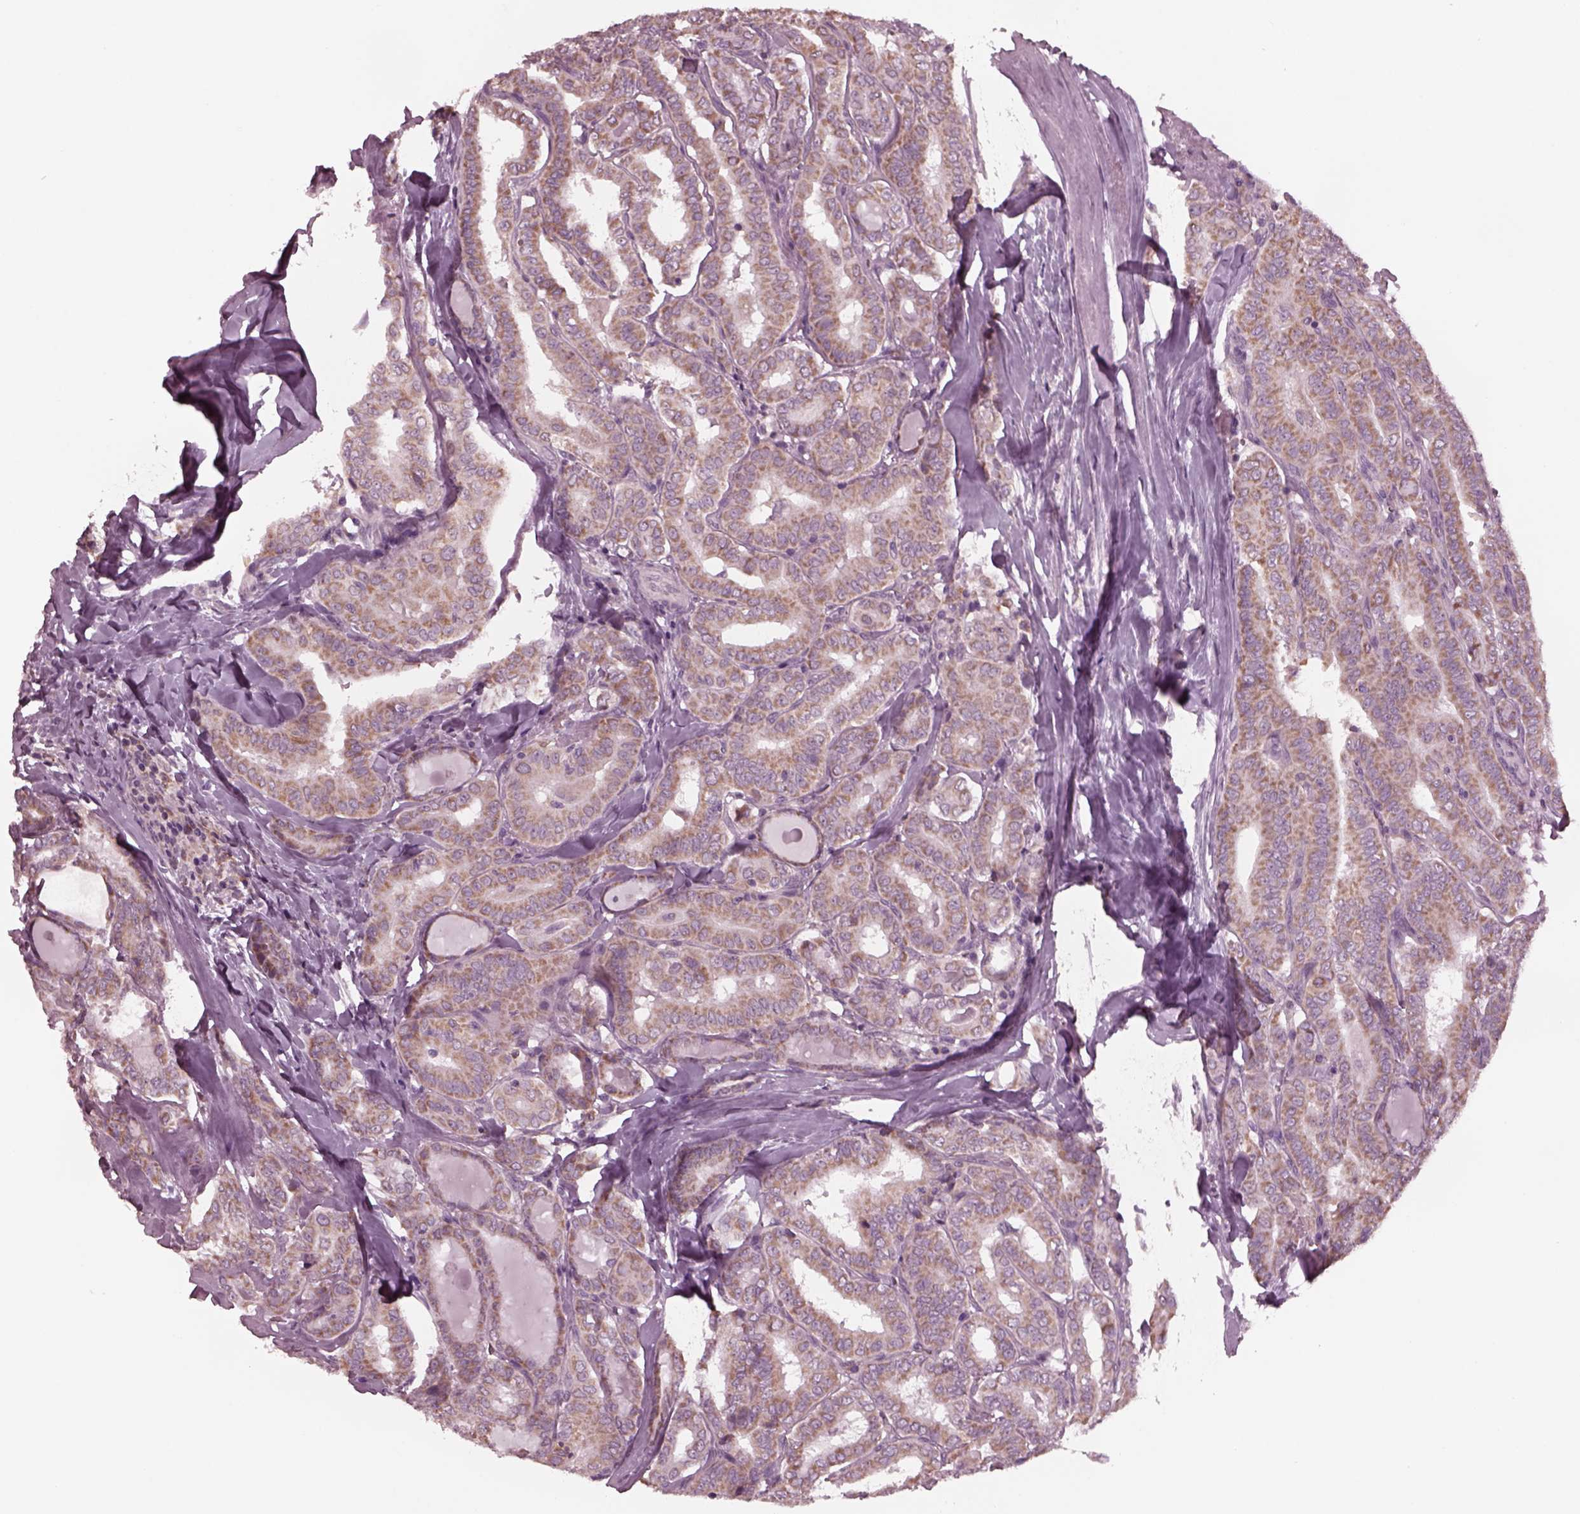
{"staining": {"intensity": "moderate", "quantity": ">75%", "location": "cytoplasmic/membranous"}, "tissue": "thyroid cancer", "cell_type": "Tumor cells", "image_type": "cancer", "snomed": [{"axis": "morphology", "description": "Papillary adenocarcinoma, NOS"}, {"axis": "morphology", "description": "Papillary adenoma metastatic"}, {"axis": "topography", "description": "Thyroid gland"}], "caption": "Thyroid cancer (papillary adenoma metastatic) was stained to show a protein in brown. There is medium levels of moderate cytoplasmic/membranous positivity in about >75% of tumor cells.", "gene": "CELSR3", "patient": {"sex": "female", "age": 50}}